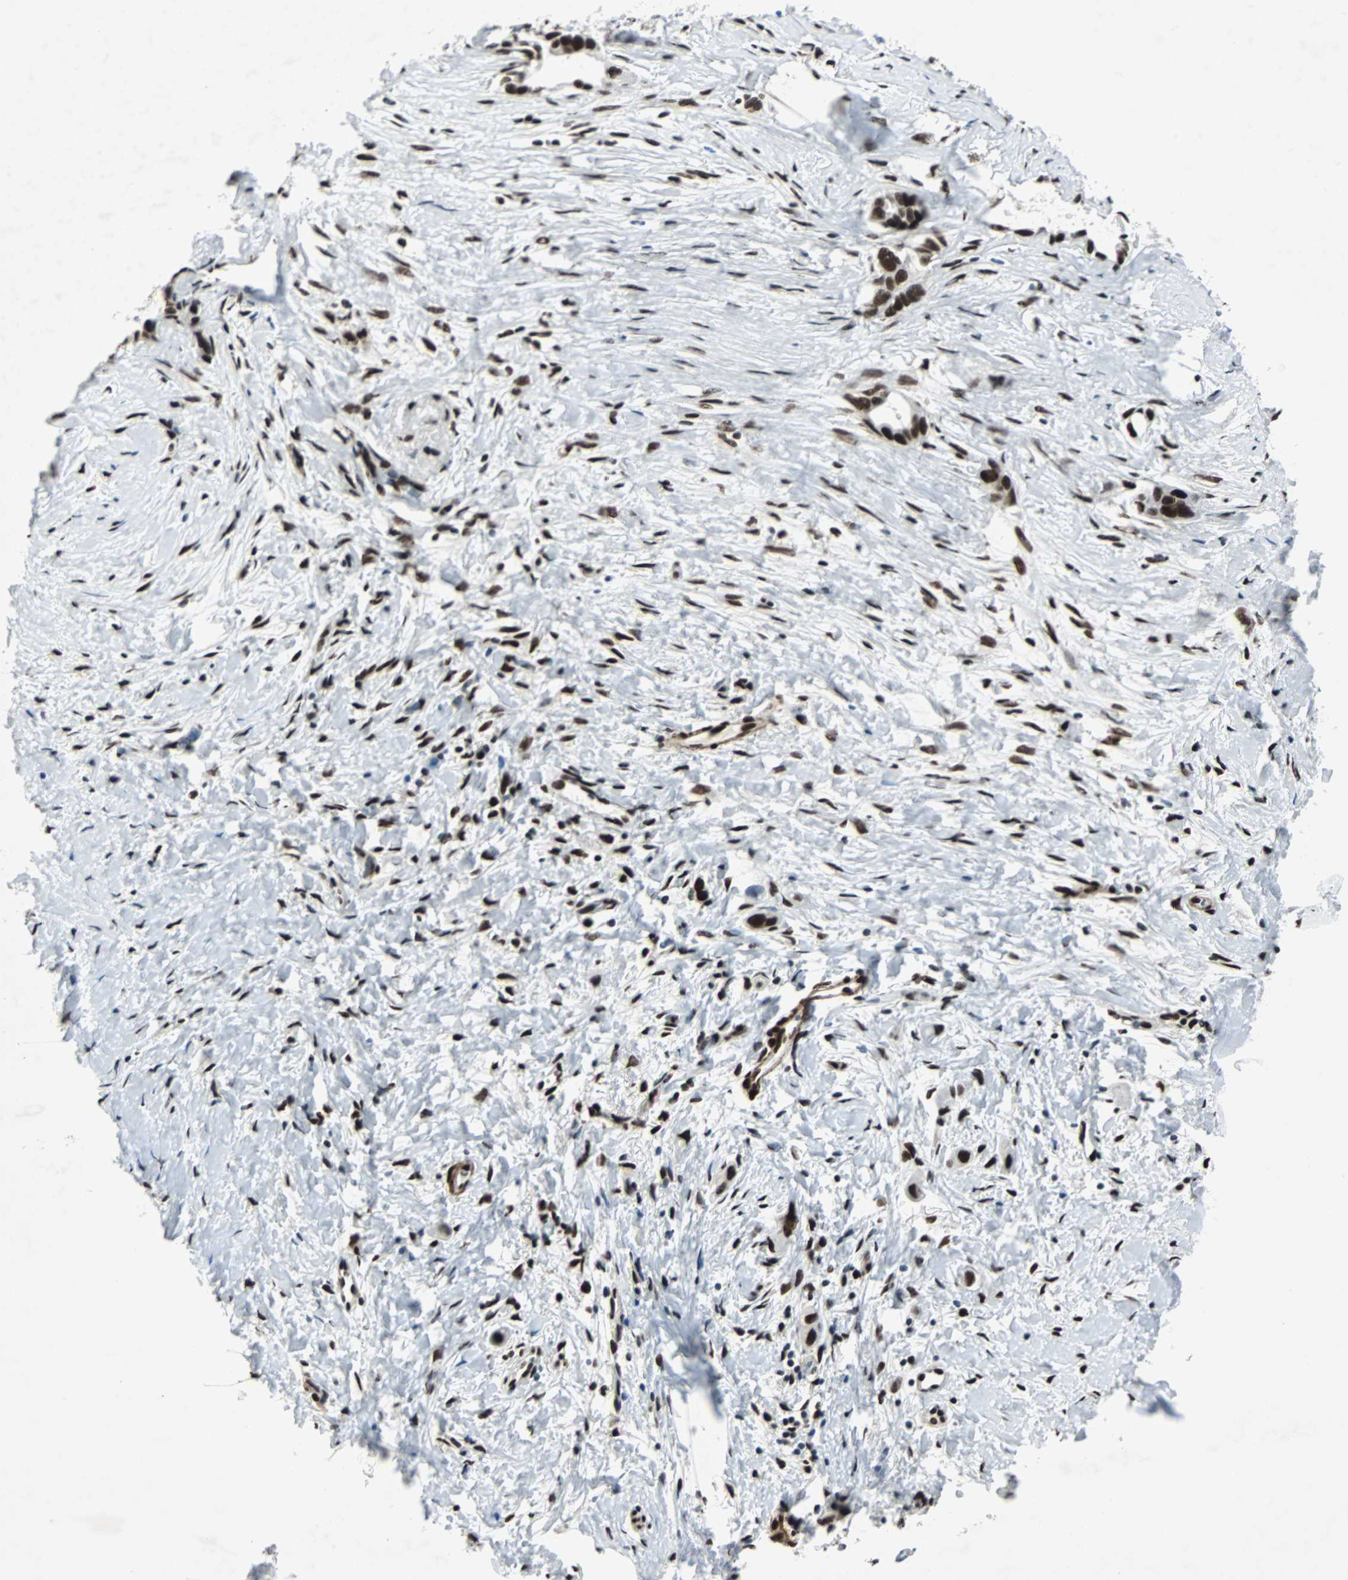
{"staining": {"intensity": "strong", "quantity": ">75%", "location": "nuclear"}, "tissue": "liver cancer", "cell_type": "Tumor cells", "image_type": "cancer", "snomed": [{"axis": "morphology", "description": "Cholangiocarcinoma"}, {"axis": "topography", "description": "Liver"}], "caption": "Immunohistochemistry staining of liver cholangiocarcinoma, which demonstrates high levels of strong nuclear staining in about >75% of tumor cells indicating strong nuclear protein expression. The staining was performed using DAB (3,3'-diaminobenzidine) (brown) for protein detection and nuclei were counterstained in hematoxylin (blue).", "gene": "MEF2D", "patient": {"sex": "female", "age": 65}}